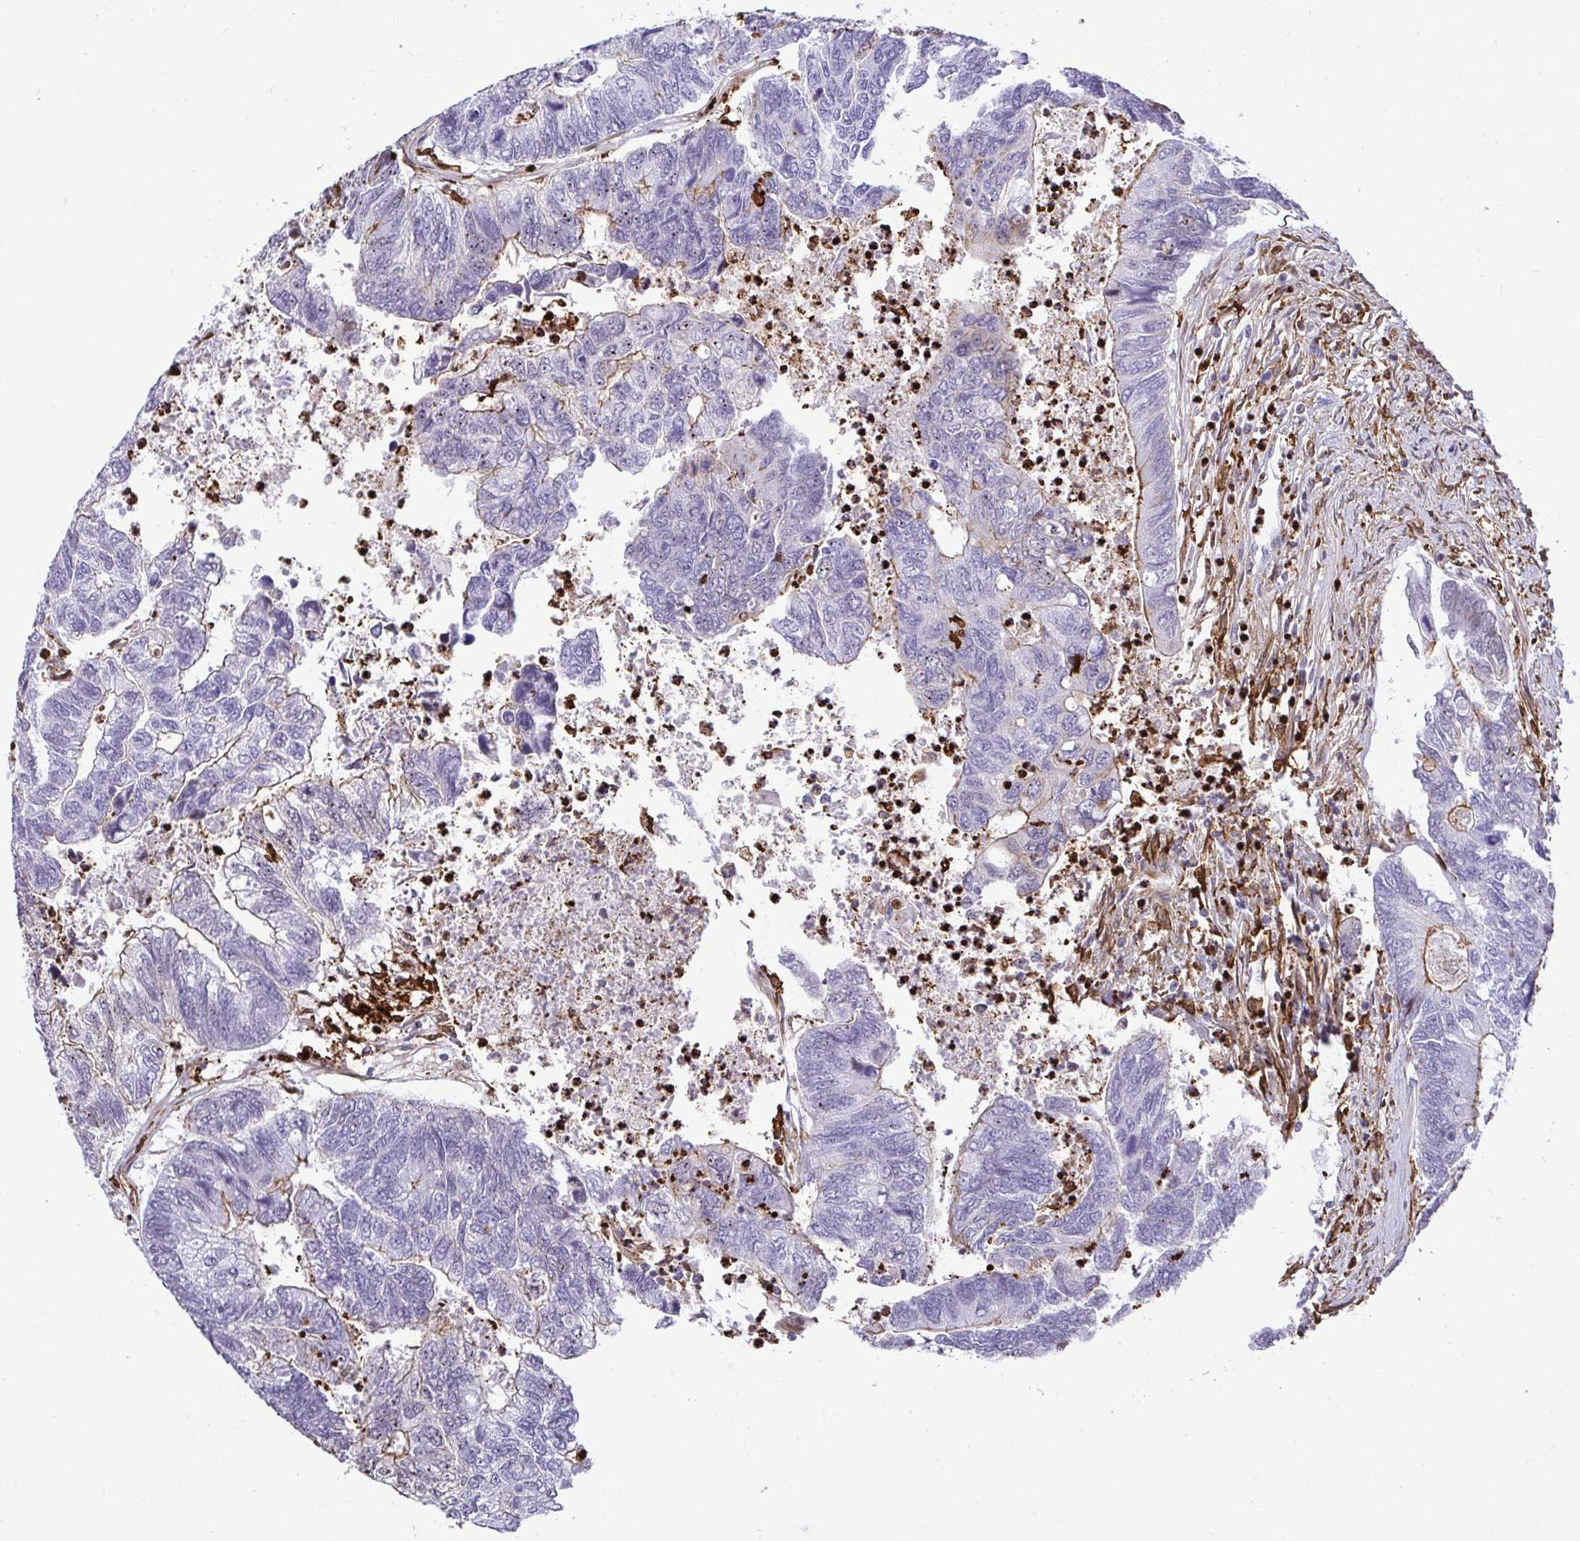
{"staining": {"intensity": "moderate", "quantity": "25%-75%", "location": "cytoplasmic/membranous"}, "tissue": "colorectal cancer", "cell_type": "Tumor cells", "image_type": "cancer", "snomed": [{"axis": "morphology", "description": "Adenocarcinoma, NOS"}, {"axis": "topography", "description": "Colon"}], "caption": "Protein expression analysis of adenocarcinoma (colorectal) exhibits moderate cytoplasmic/membranous staining in about 25%-75% of tumor cells.", "gene": "GSN", "patient": {"sex": "female", "age": 67}}